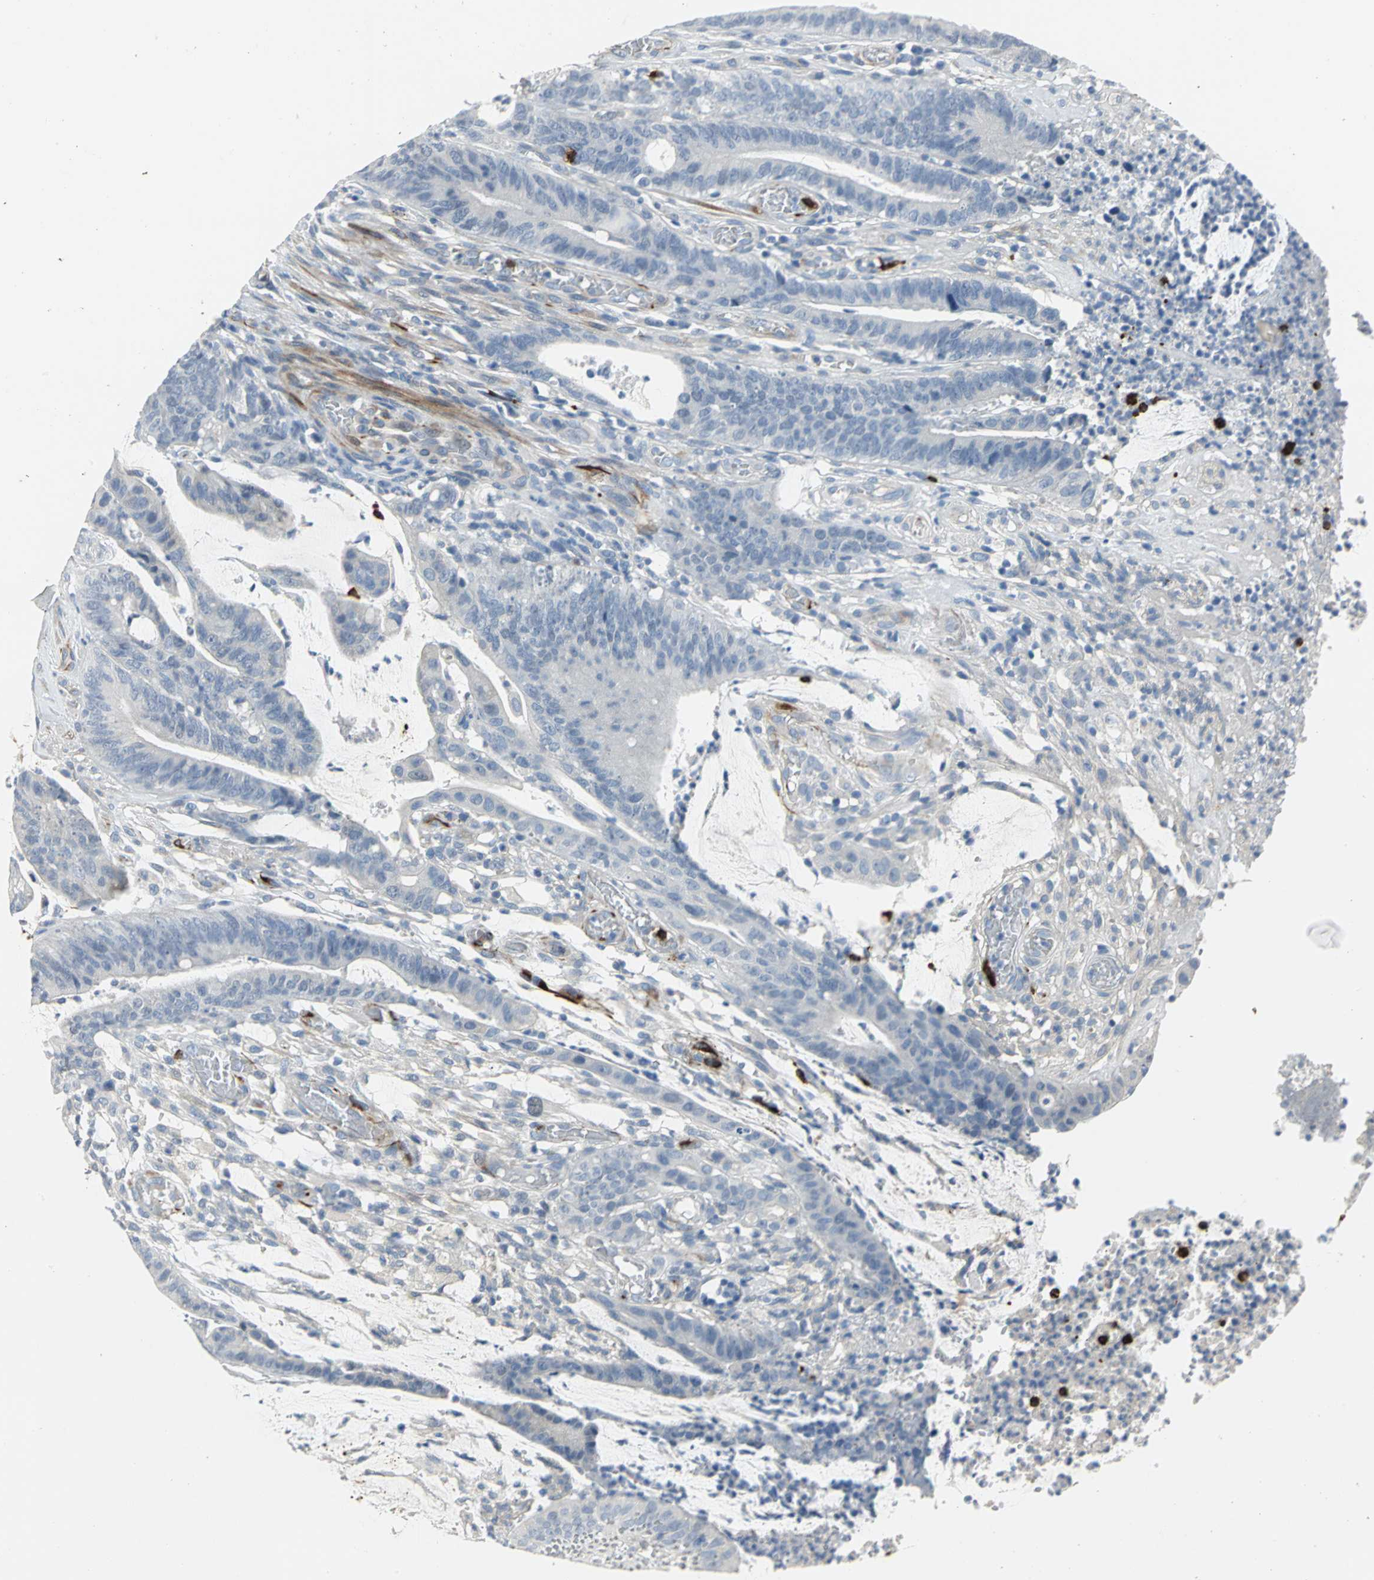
{"staining": {"intensity": "negative", "quantity": "none", "location": "none"}, "tissue": "colorectal cancer", "cell_type": "Tumor cells", "image_type": "cancer", "snomed": [{"axis": "morphology", "description": "Adenocarcinoma, NOS"}, {"axis": "topography", "description": "Rectum"}], "caption": "Image shows no significant protein staining in tumor cells of colorectal cancer. The staining is performed using DAB (3,3'-diaminobenzidine) brown chromogen with nuclei counter-stained in using hematoxylin.", "gene": "ALOX15", "patient": {"sex": "female", "age": 66}}